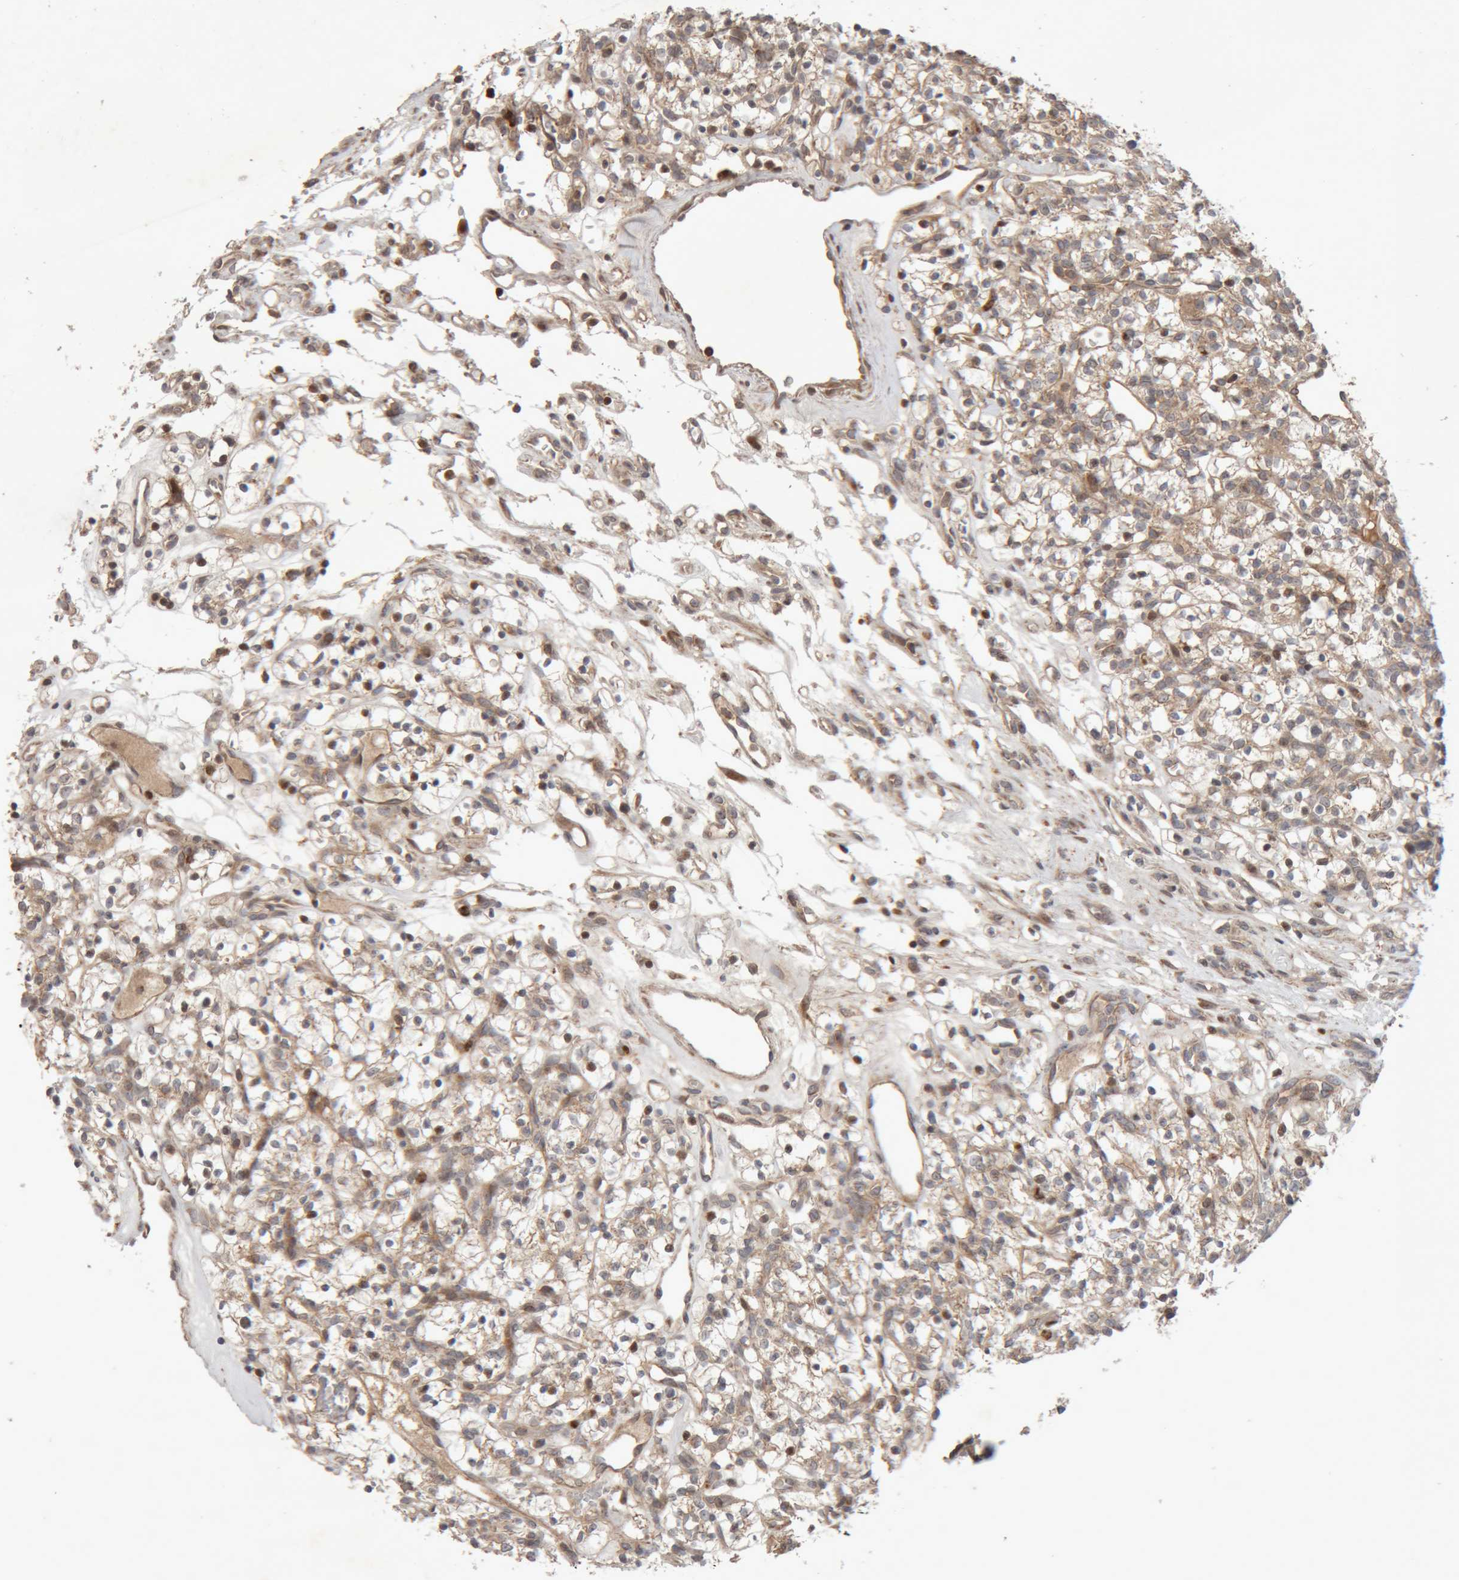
{"staining": {"intensity": "weak", "quantity": ">75%", "location": "cytoplasmic/membranous"}, "tissue": "renal cancer", "cell_type": "Tumor cells", "image_type": "cancer", "snomed": [{"axis": "morphology", "description": "Adenocarcinoma, NOS"}, {"axis": "topography", "description": "Kidney"}], "caption": "Immunohistochemistry (IHC) of renal adenocarcinoma exhibits low levels of weak cytoplasmic/membranous expression in approximately >75% of tumor cells.", "gene": "KIF21B", "patient": {"sex": "female", "age": 57}}